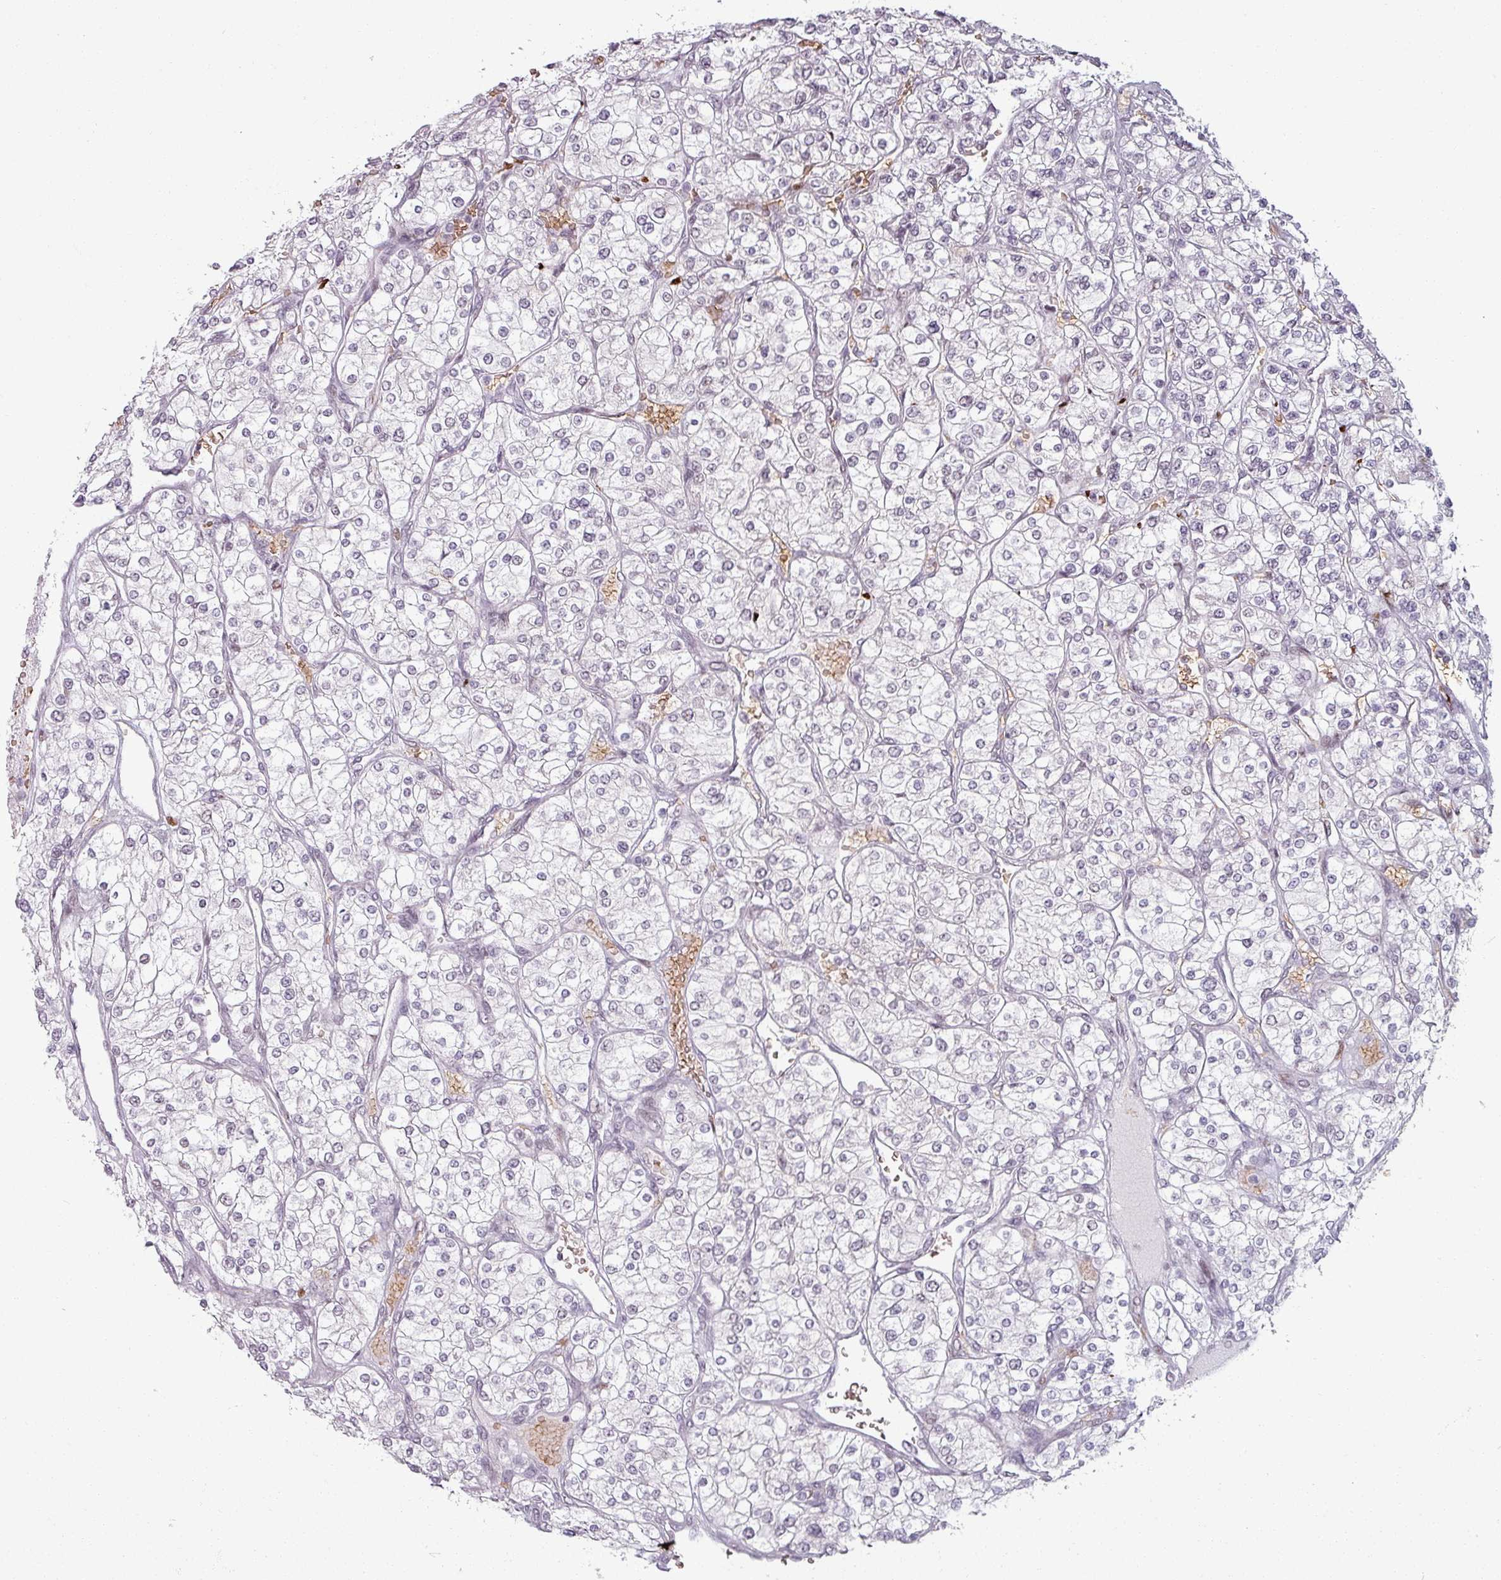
{"staining": {"intensity": "negative", "quantity": "none", "location": "none"}, "tissue": "renal cancer", "cell_type": "Tumor cells", "image_type": "cancer", "snomed": [{"axis": "morphology", "description": "Adenocarcinoma, NOS"}, {"axis": "topography", "description": "Kidney"}], "caption": "An immunohistochemistry (IHC) photomicrograph of adenocarcinoma (renal) is shown. There is no staining in tumor cells of adenocarcinoma (renal). The staining is performed using DAB brown chromogen with nuclei counter-stained in using hematoxylin.", "gene": "NCOR1", "patient": {"sex": "male", "age": 80}}